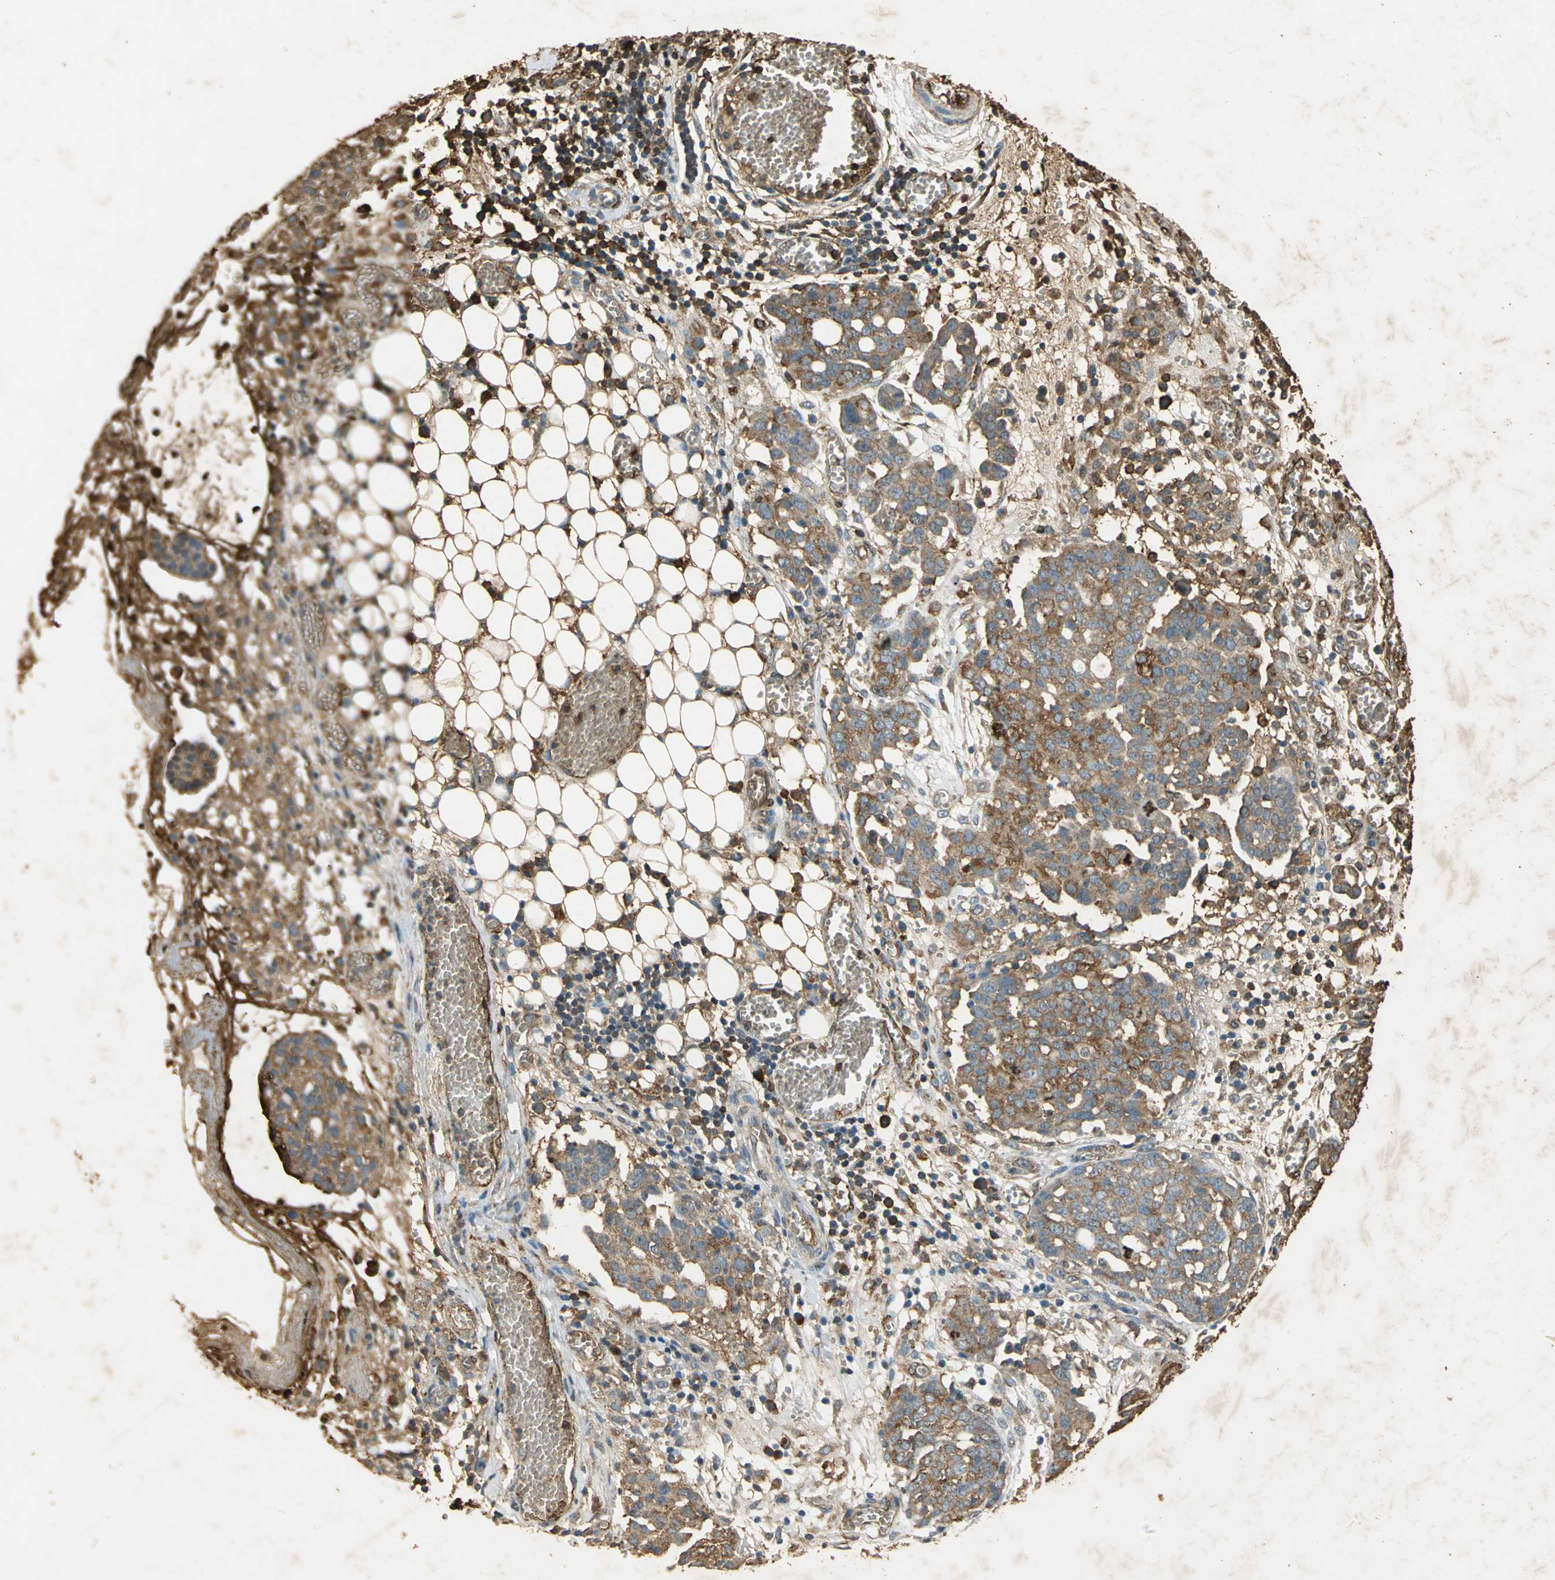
{"staining": {"intensity": "moderate", "quantity": ">75%", "location": "cytoplasmic/membranous"}, "tissue": "ovarian cancer", "cell_type": "Tumor cells", "image_type": "cancer", "snomed": [{"axis": "morphology", "description": "Cystadenocarcinoma, serous, NOS"}, {"axis": "topography", "description": "Soft tissue"}, {"axis": "topography", "description": "Ovary"}], "caption": "Human ovarian cancer stained with a brown dye shows moderate cytoplasmic/membranous positive expression in about >75% of tumor cells.", "gene": "GAPDH", "patient": {"sex": "female", "age": 57}}